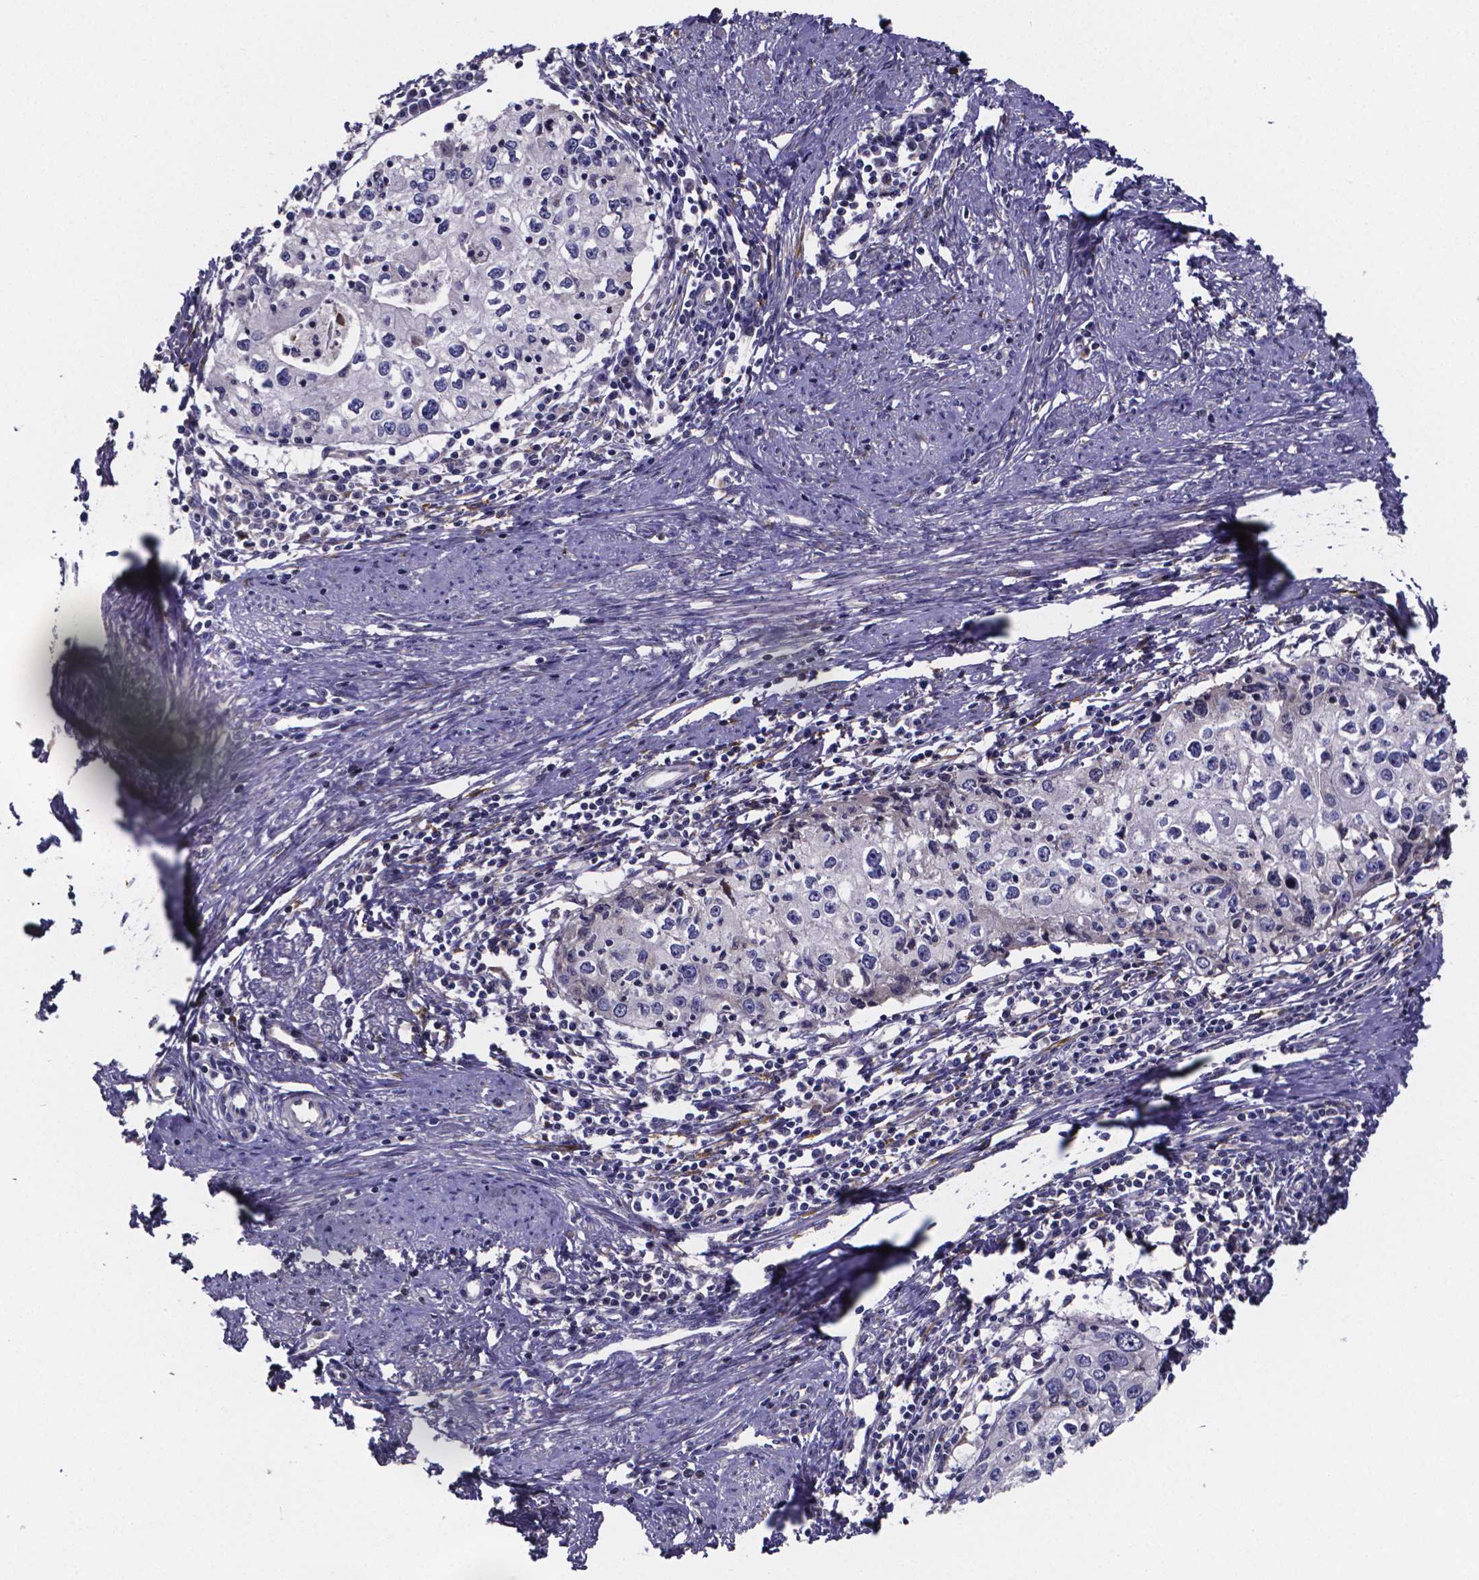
{"staining": {"intensity": "negative", "quantity": "none", "location": "none"}, "tissue": "cervical cancer", "cell_type": "Tumor cells", "image_type": "cancer", "snomed": [{"axis": "morphology", "description": "Squamous cell carcinoma, NOS"}, {"axis": "topography", "description": "Cervix"}], "caption": "The micrograph demonstrates no significant expression in tumor cells of cervical cancer (squamous cell carcinoma).", "gene": "SFRP4", "patient": {"sex": "female", "age": 40}}